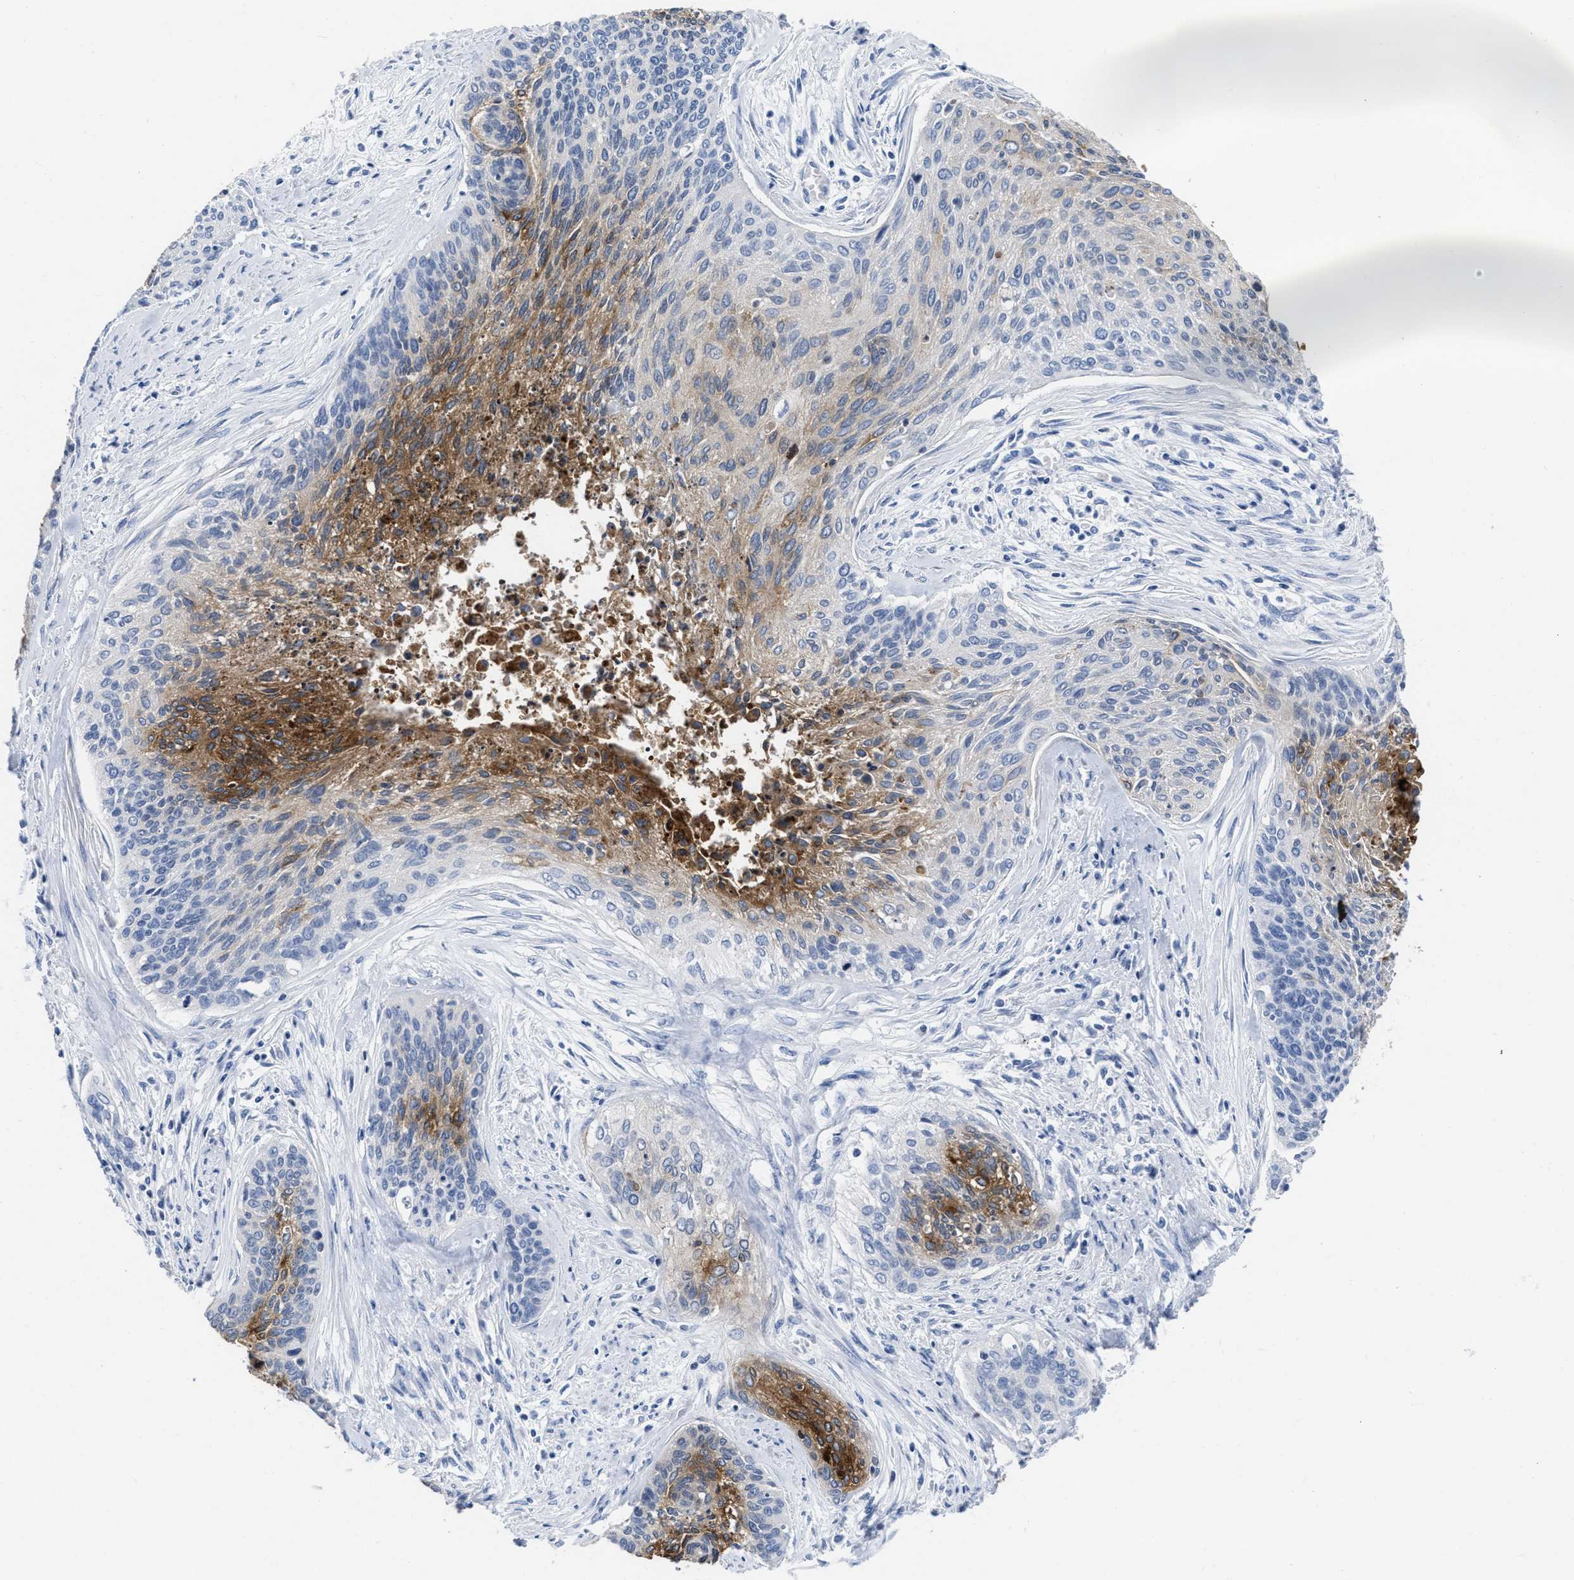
{"staining": {"intensity": "strong", "quantity": "25%-75%", "location": "cytoplasmic/membranous"}, "tissue": "cervical cancer", "cell_type": "Tumor cells", "image_type": "cancer", "snomed": [{"axis": "morphology", "description": "Squamous cell carcinoma, NOS"}, {"axis": "topography", "description": "Cervix"}], "caption": "Cervical squamous cell carcinoma stained for a protein demonstrates strong cytoplasmic/membranous positivity in tumor cells. Nuclei are stained in blue.", "gene": "CEACAM5", "patient": {"sex": "female", "age": 55}}